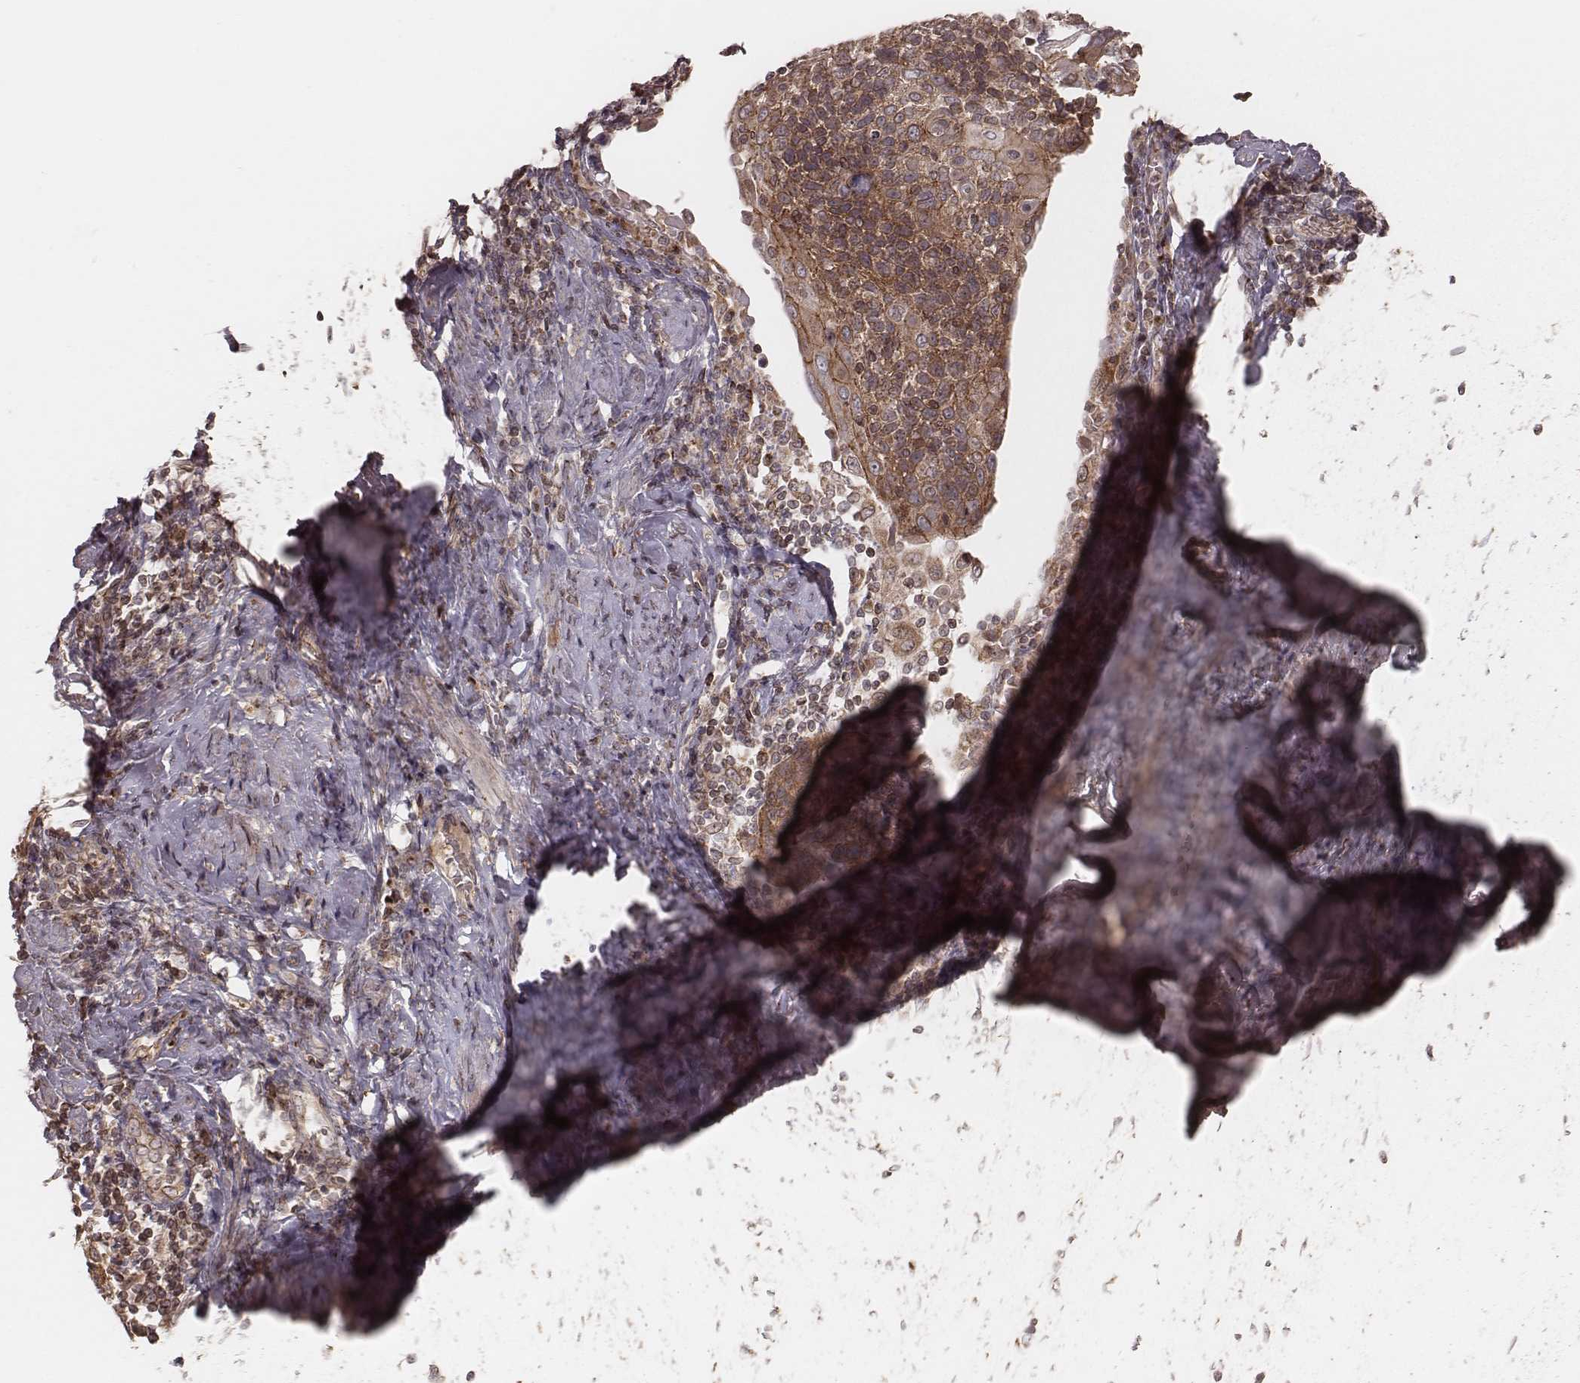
{"staining": {"intensity": "strong", "quantity": ">75%", "location": "cytoplasmic/membranous"}, "tissue": "cervical cancer", "cell_type": "Tumor cells", "image_type": "cancer", "snomed": [{"axis": "morphology", "description": "Squamous cell carcinoma, NOS"}, {"axis": "topography", "description": "Cervix"}], "caption": "High-power microscopy captured an immunohistochemistry (IHC) micrograph of cervical squamous cell carcinoma, revealing strong cytoplasmic/membranous staining in about >75% of tumor cells.", "gene": "MYO19", "patient": {"sex": "female", "age": 61}}